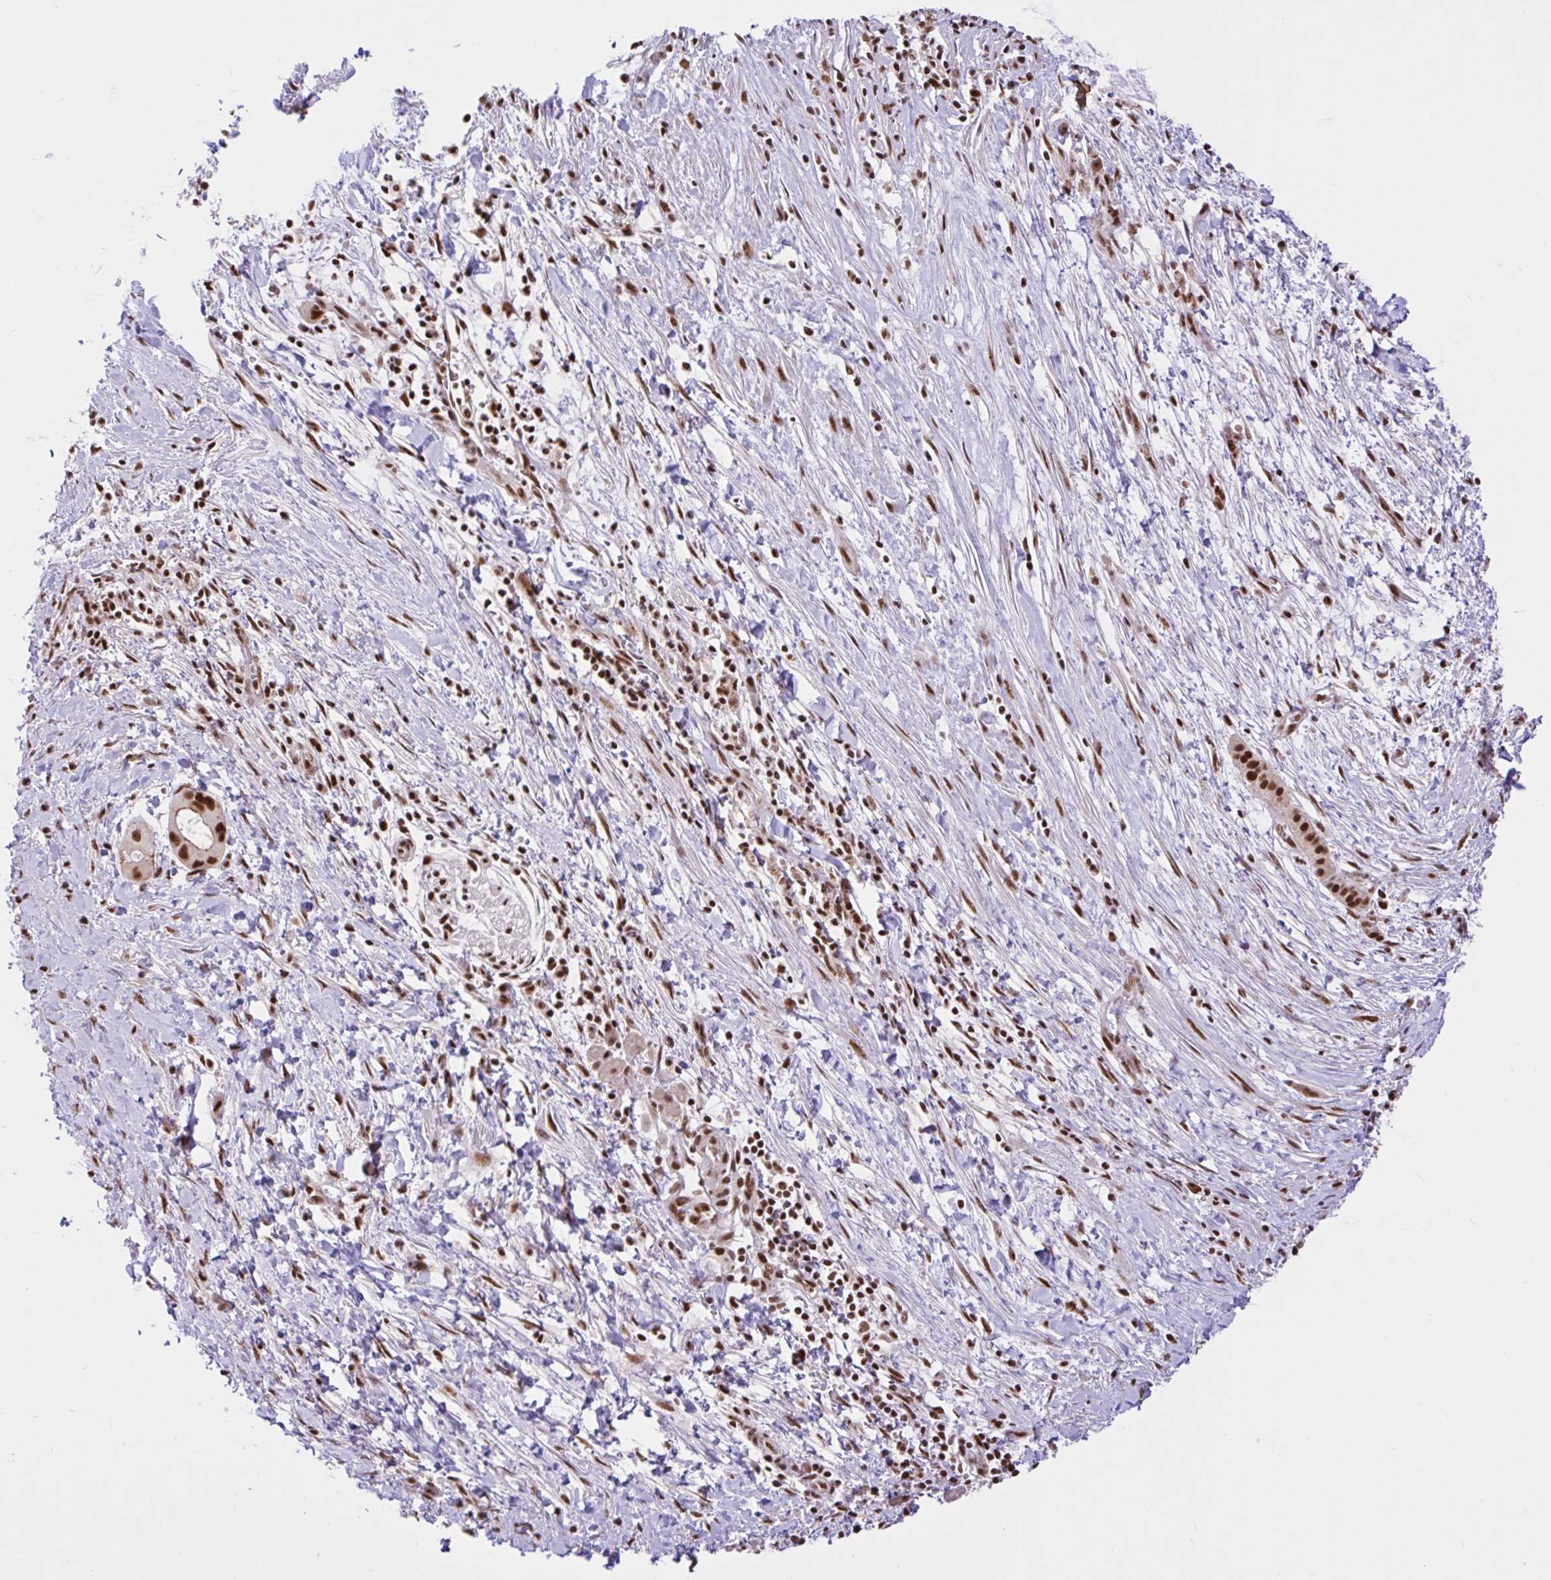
{"staining": {"intensity": "moderate", "quantity": ">75%", "location": "nuclear"}, "tissue": "pancreatic cancer", "cell_type": "Tumor cells", "image_type": "cancer", "snomed": [{"axis": "morphology", "description": "Adenocarcinoma, NOS"}, {"axis": "topography", "description": "Pancreas"}], "caption": "An immunohistochemistry image of neoplastic tissue is shown. Protein staining in brown shows moderate nuclear positivity in pancreatic adenocarcinoma within tumor cells.", "gene": "CCDC12", "patient": {"sex": "male", "age": 68}}